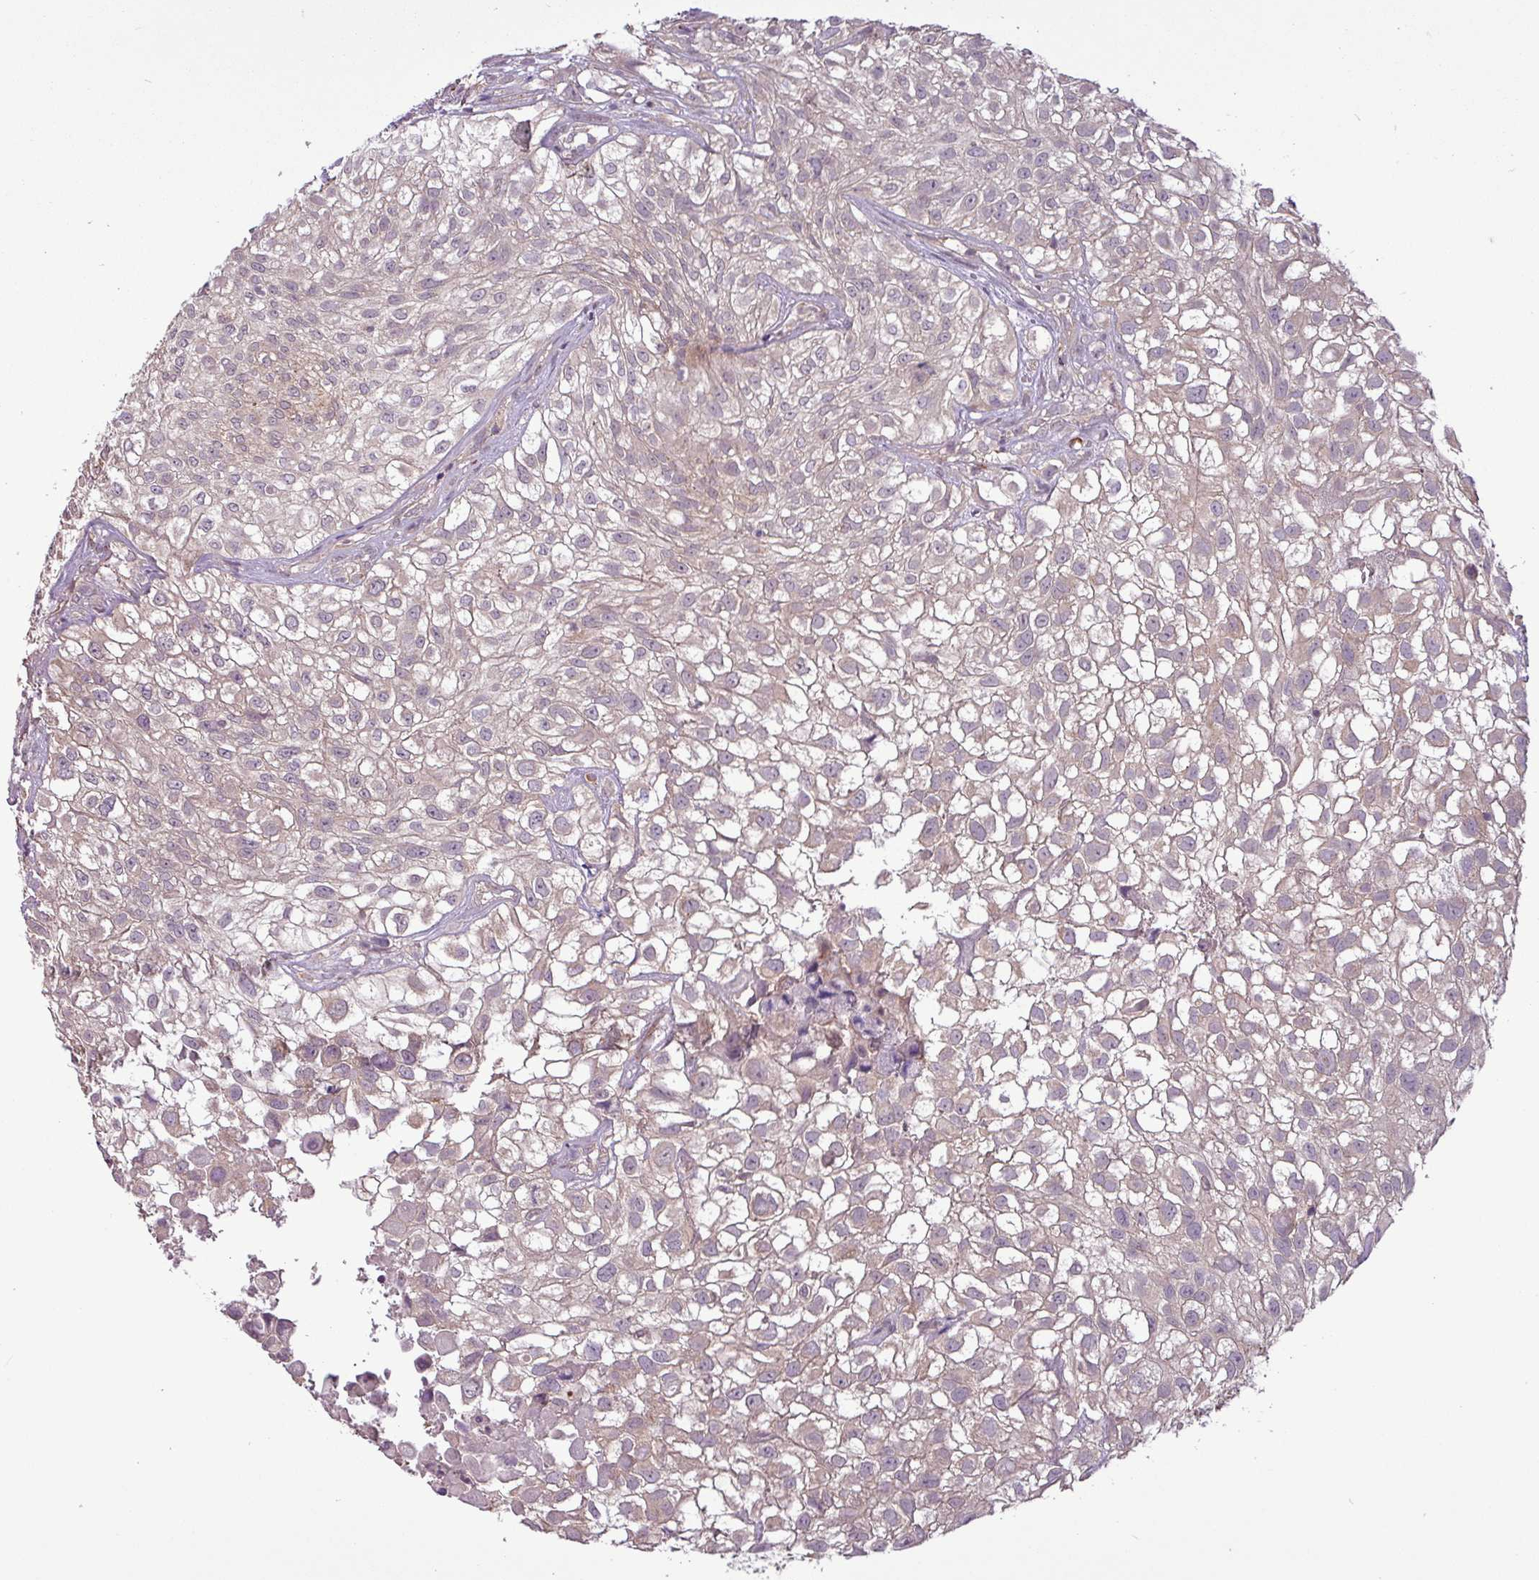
{"staining": {"intensity": "weak", "quantity": "25%-75%", "location": "cytoplasmic/membranous"}, "tissue": "urothelial cancer", "cell_type": "Tumor cells", "image_type": "cancer", "snomed": [{"axis": "morphology", "description": "Urothelial carcinoma, High grade"}, {"axis": "topography", "description": "Urinary bladder"}], "caption": "IHC of urothelial cancer demonstrates low levels of weak cytoplasmic/membranous positivity in about 25%-75% of tumor cells.", "gene": "MCTP2", "patient": {"sex": "male", "age": 56}}